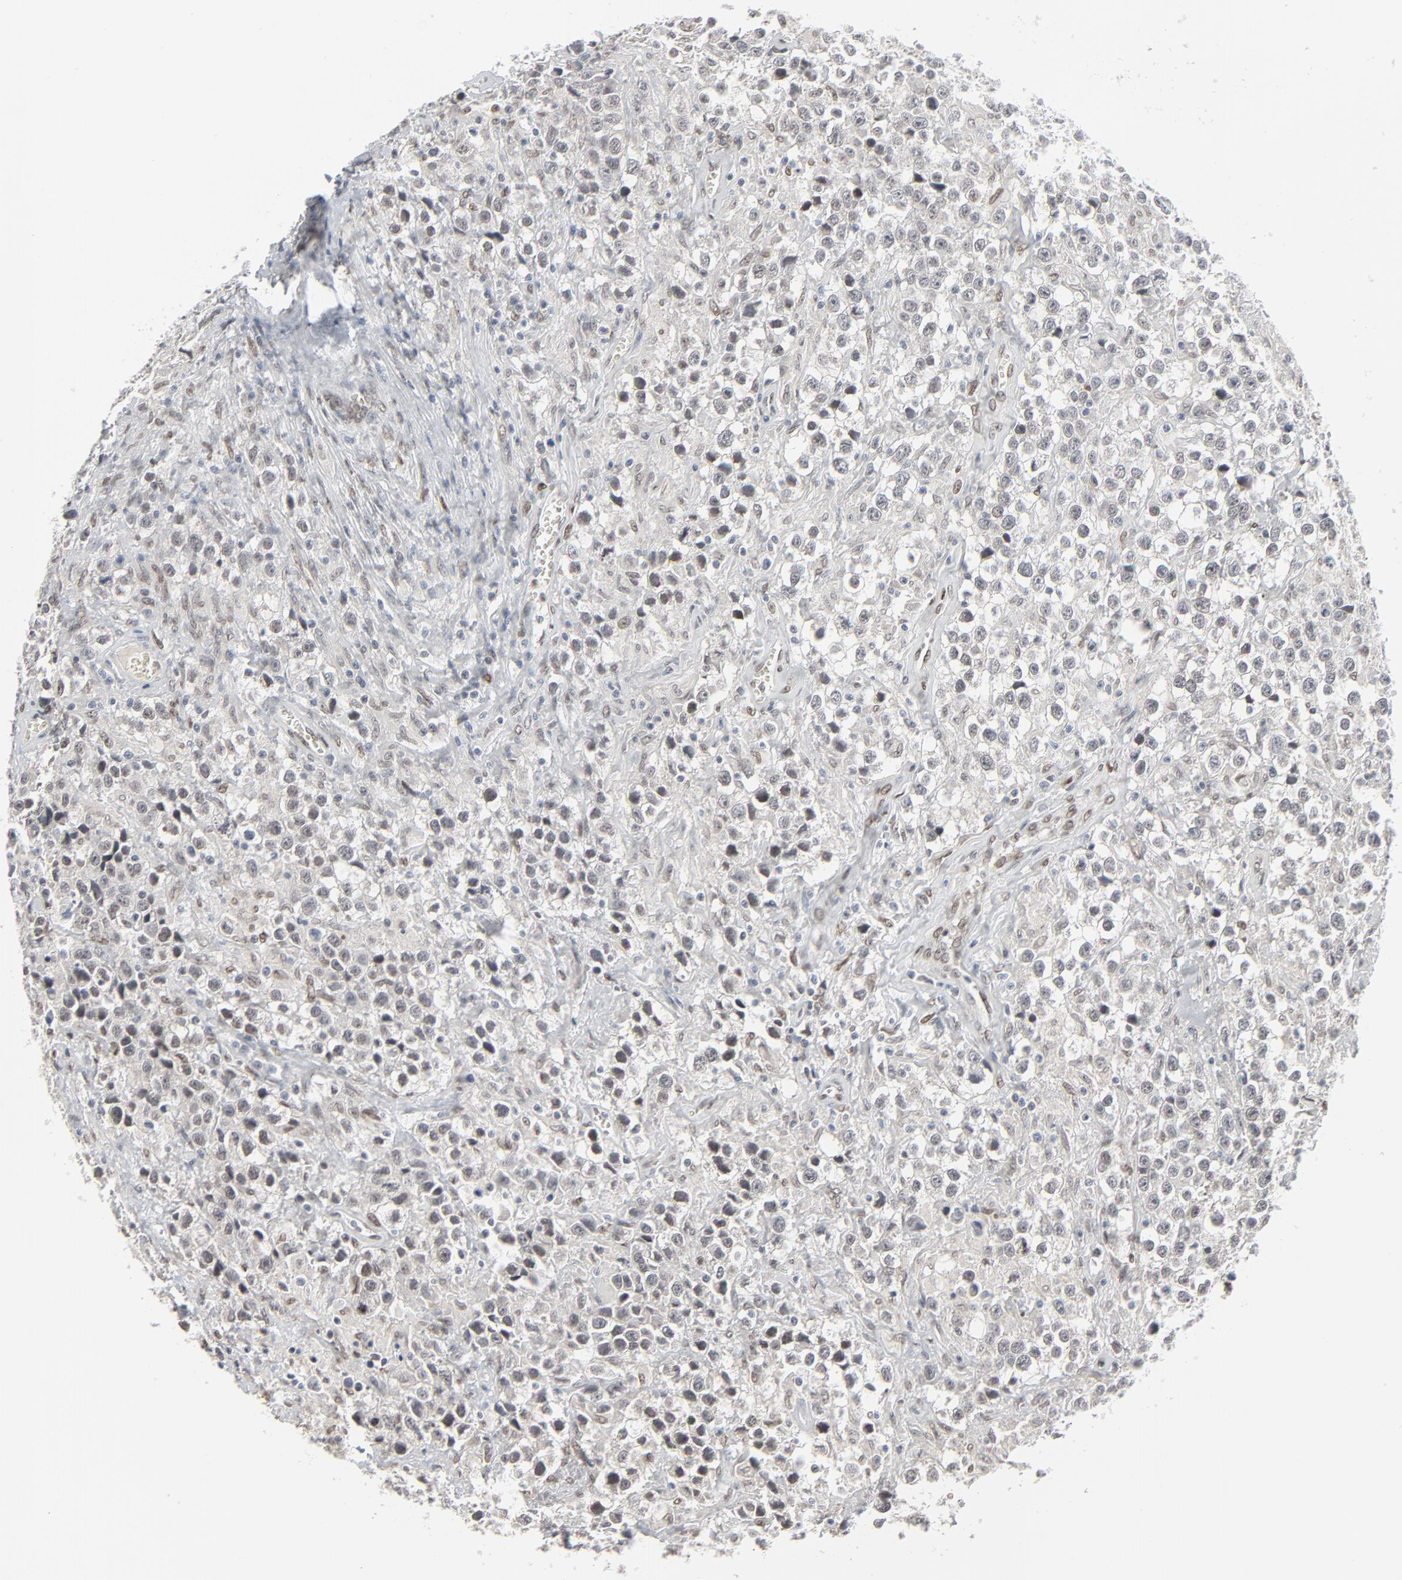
{"staining": {"intensity": "weak", "quantity": "25%-75%", "location": "nuclear"}, "tissue": "testis cancer", "cell_type": "Tumor cells", "image_type": "cancer", "snomed": [{"axis": "morphology", "description": "Seminoma, NOS"}, {"axis": "topography", "description": "Testis"}], "caption": "A histopathology image of seminoma (testis) stained for a protein shows weak nuclear brown staining in tumor cells. The staining is performed using DAB (3,3'-diaminobenzidine) brown chromogen to label protein expression. The nuclei are counter-stained blue using hematoxylin.", "gene": "CUX1", "patient": {"sex": "male", "age": 43}}